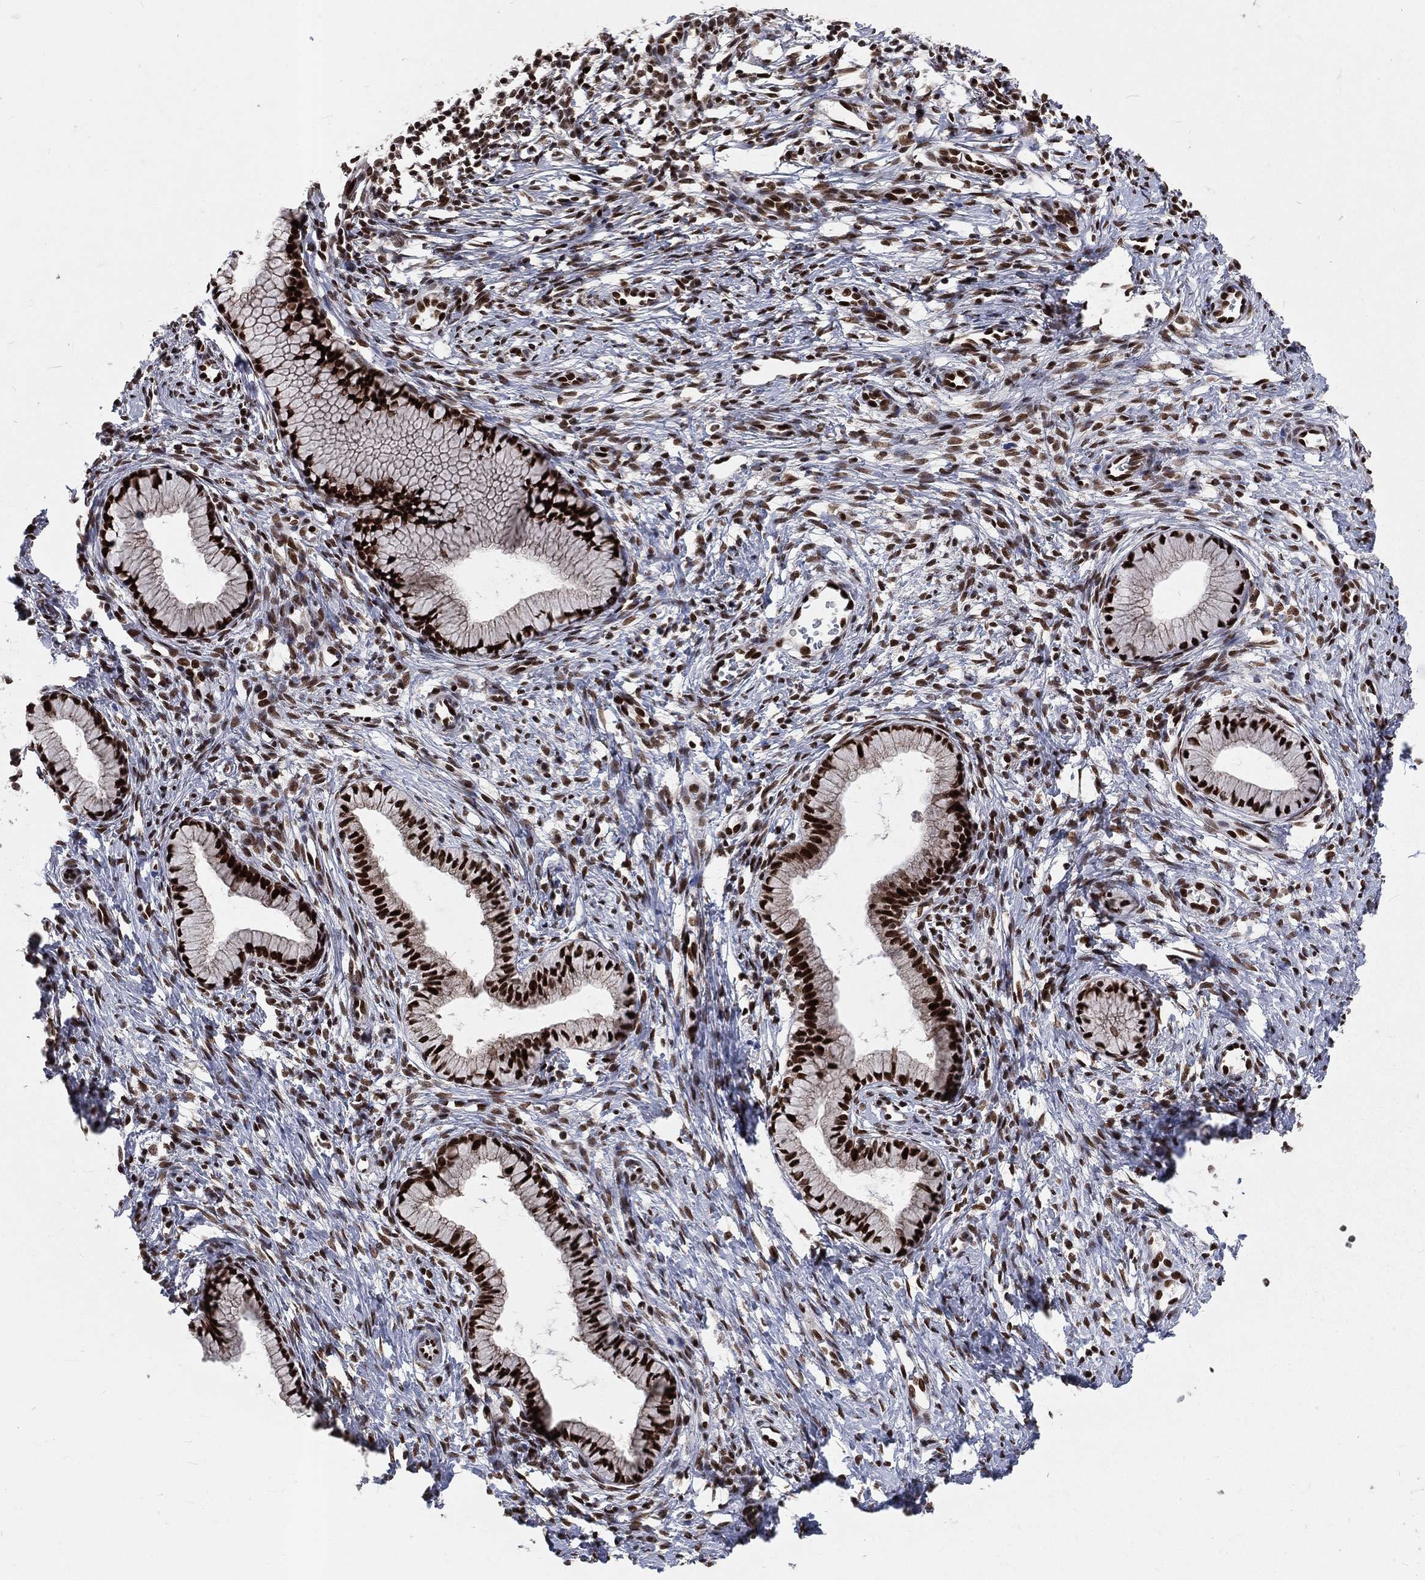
{"staining": {"intensity": "strong", "quantity": ">75%", "location": "nuclear"}, "tissue": "cervix", "cell_type": "Glandular cells", "image_type": "normal", "snomed": [{"axis": "morphology", "description": "Normal tissue, NOS"}, {"axis": "topography", "description": "Cervix"}], "caption": "Normal cervix reveals strong nuclear expression in about >75% of glandular cells, visualized by immunohistochemistry. (DAB IHC, brown staining for protein, blue staining for nuclei).", "gene": "POLB", "patient": {"sex": "female", "age": 39}}